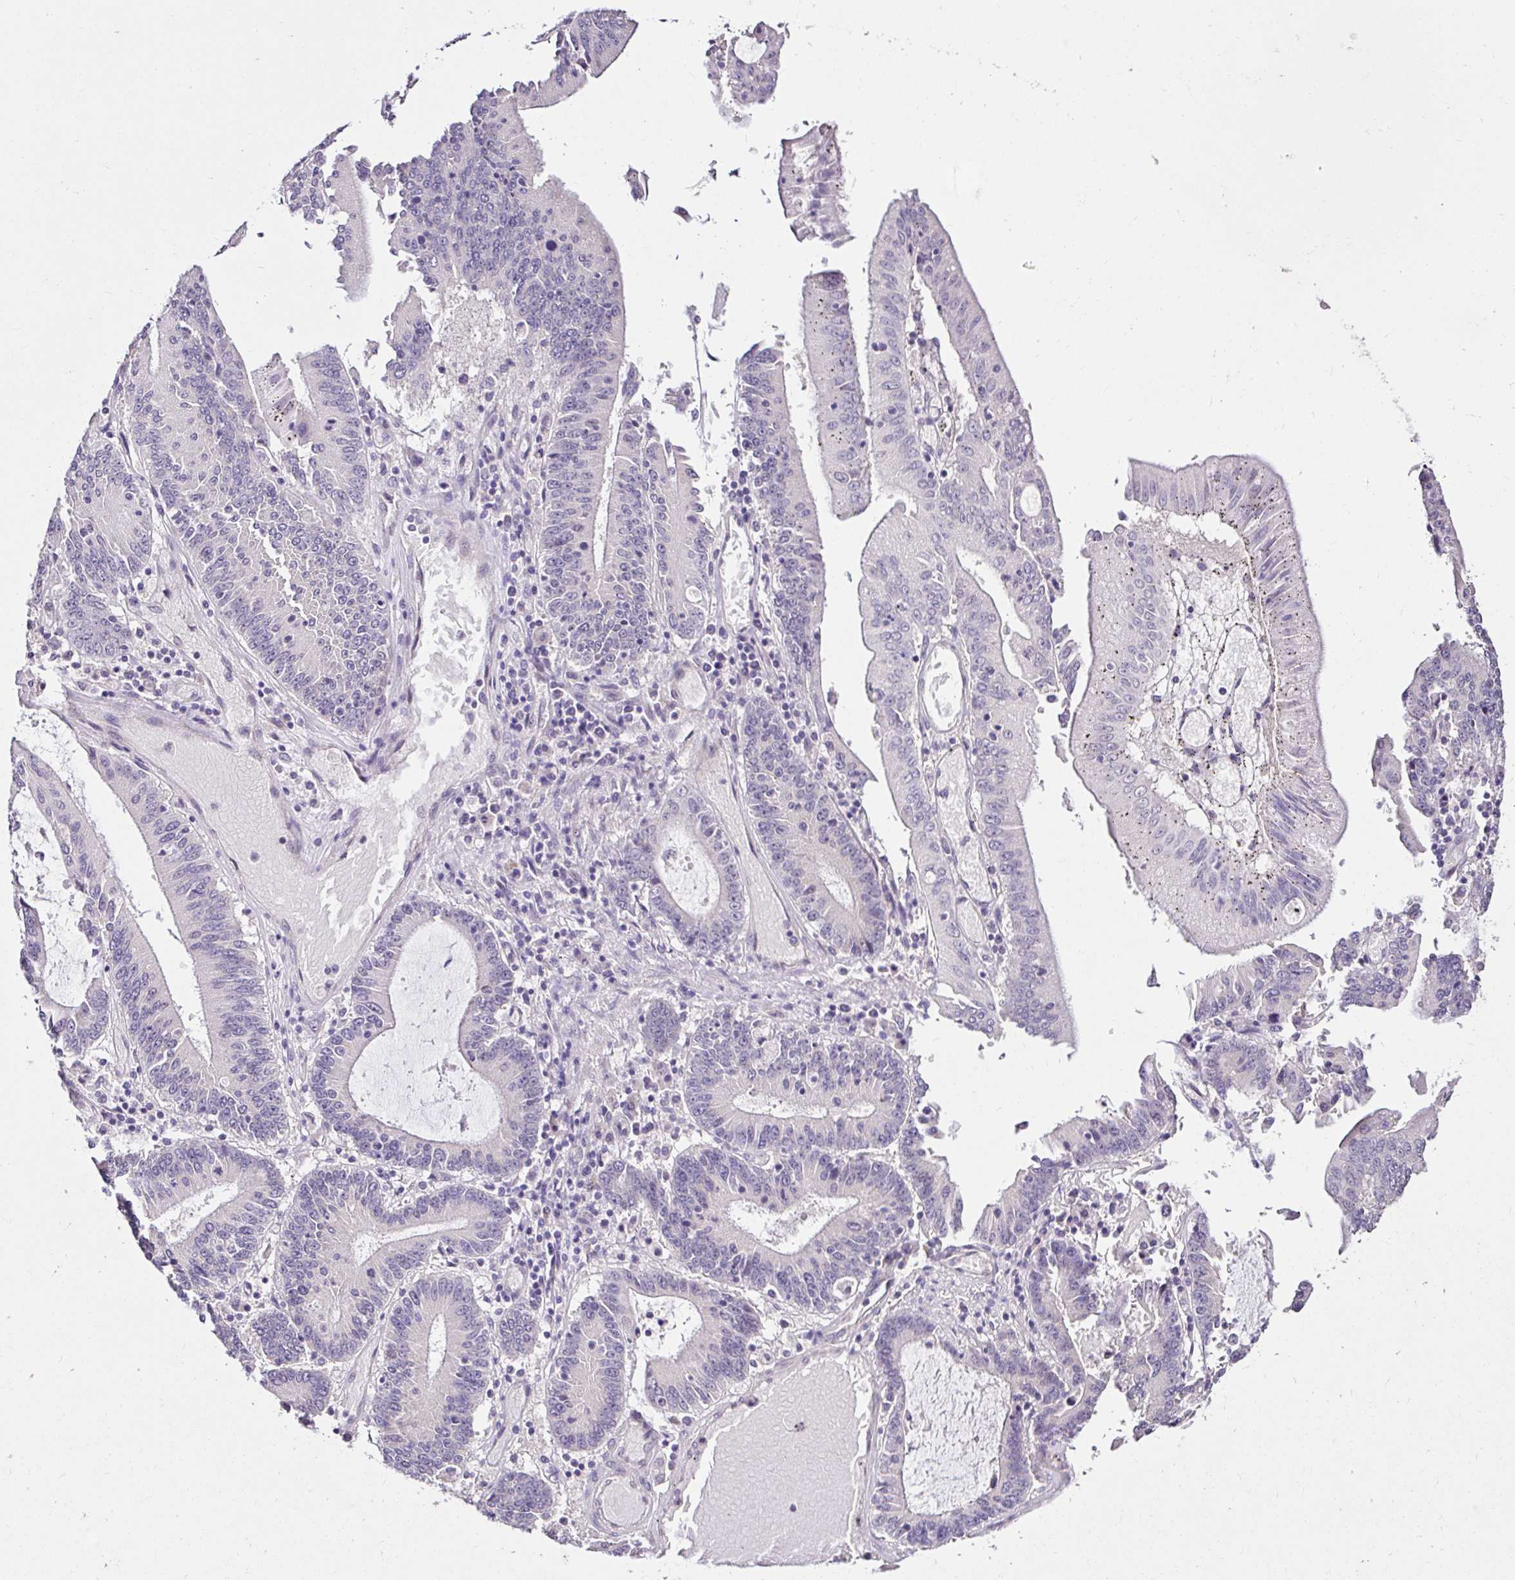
{"staining": {"intensity": "negative", "quantity": "none", "location": "none"}, "tissue": "stomach cancer", "cell_type": "Tumor cells", "image_type": "cancer", "snomed": [{"axis": "morphology", "description": "Adenocarcinoma, NOS"}, {"axis": "topography", "description": "Stomach, upper"}], "caption": "Tumor cells show no significant expression in stomach cancer. (DAB (3,3'-diaminobenzidine) immunohistochemistry visualized using brightfield microscopy, high magnification).", "gene": "KIAA1210", "patient": {"sex": "male", "age": 68}}